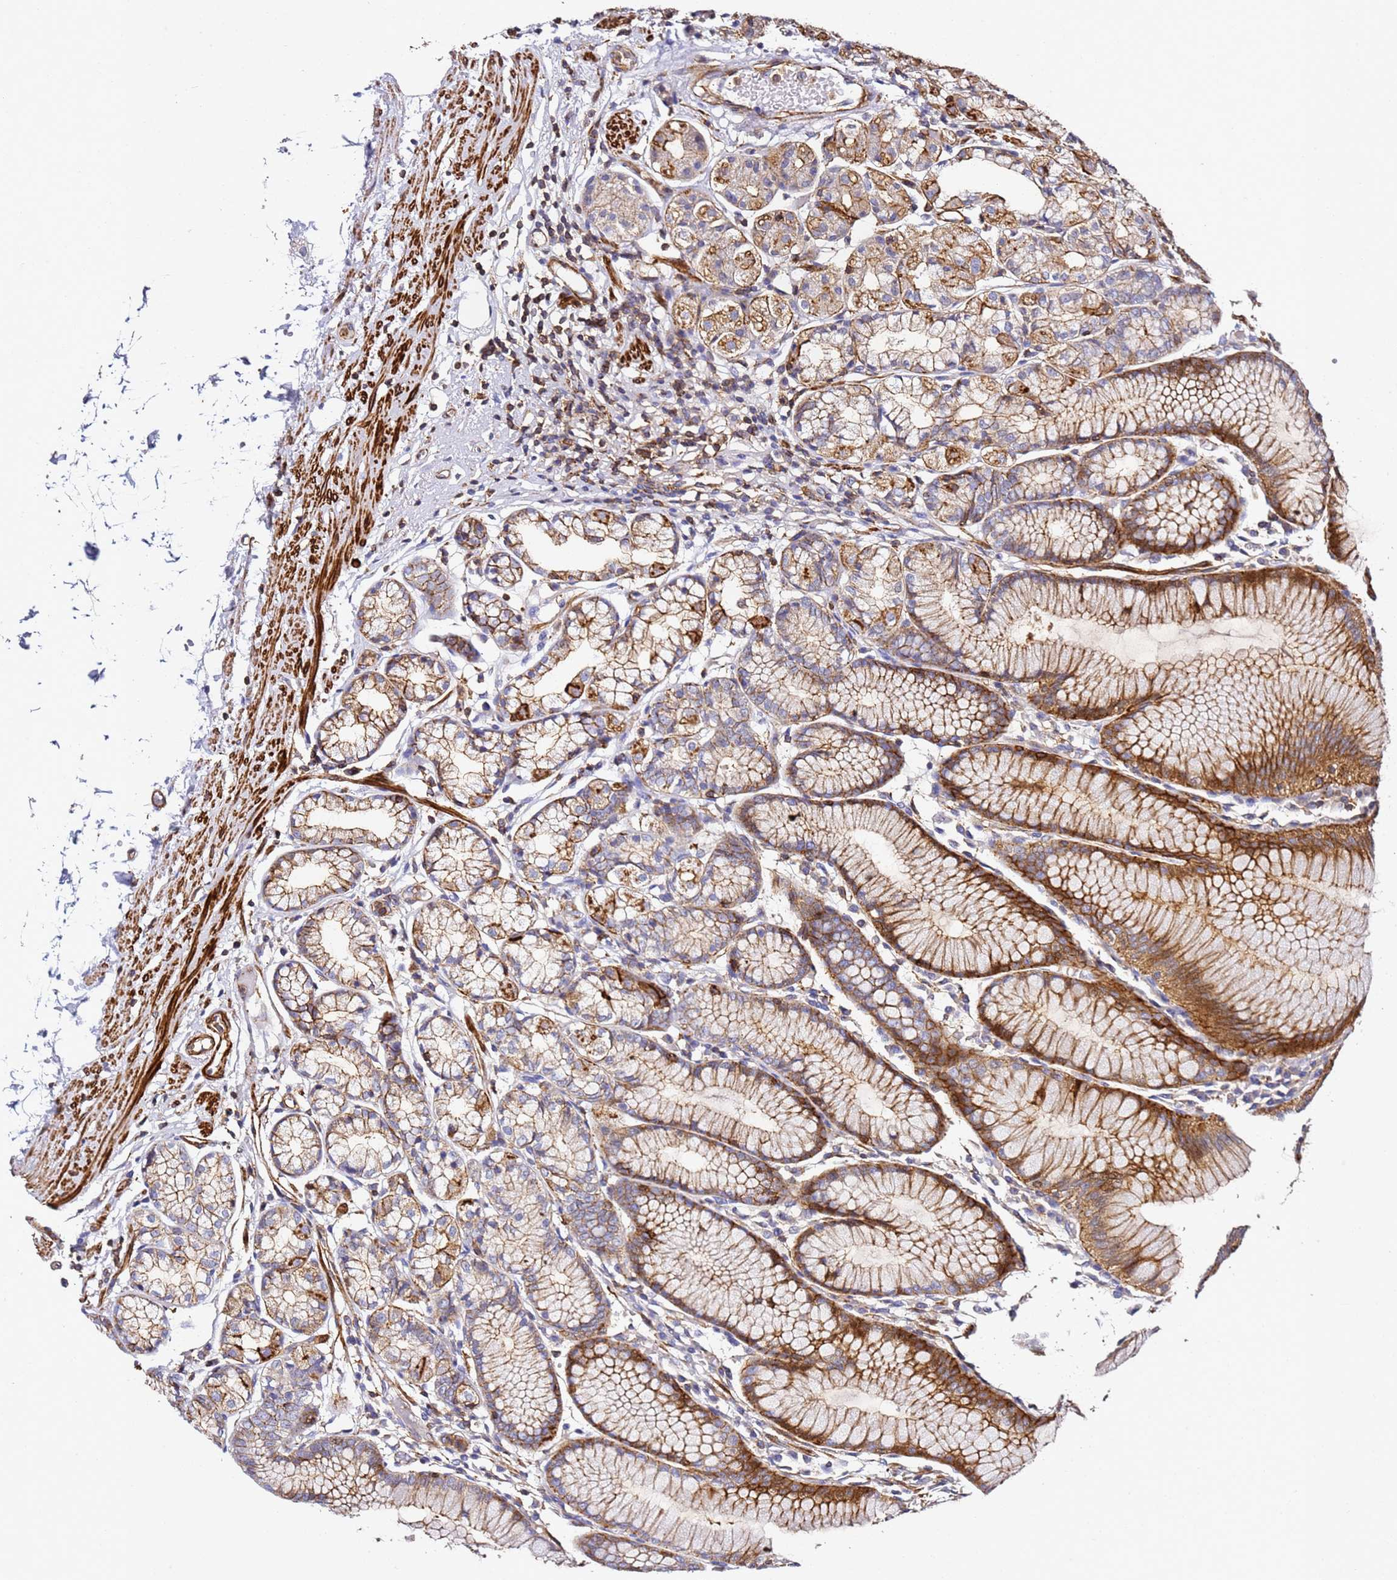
{"staining": {"intensity": "moderate", "quantity": ">75%", "location": "cytoplasmic/membranous"}, "tissue": "stomach", "cell_type": "Glandular cells", "image_type": "normal", "snomed": [{"axis": "morphology", "description": "Normal tissue, NOS"}, {"axis": "topography", "description": "Stomach"}], "caption": "DAB immunohistochemical staining of normal human stomach reveals moderate cytoplasmic/membranous protein expression in about >75% of glandular cells.", "gene": "ZNF671", "patient": {"sex": "female", "age": 57}}